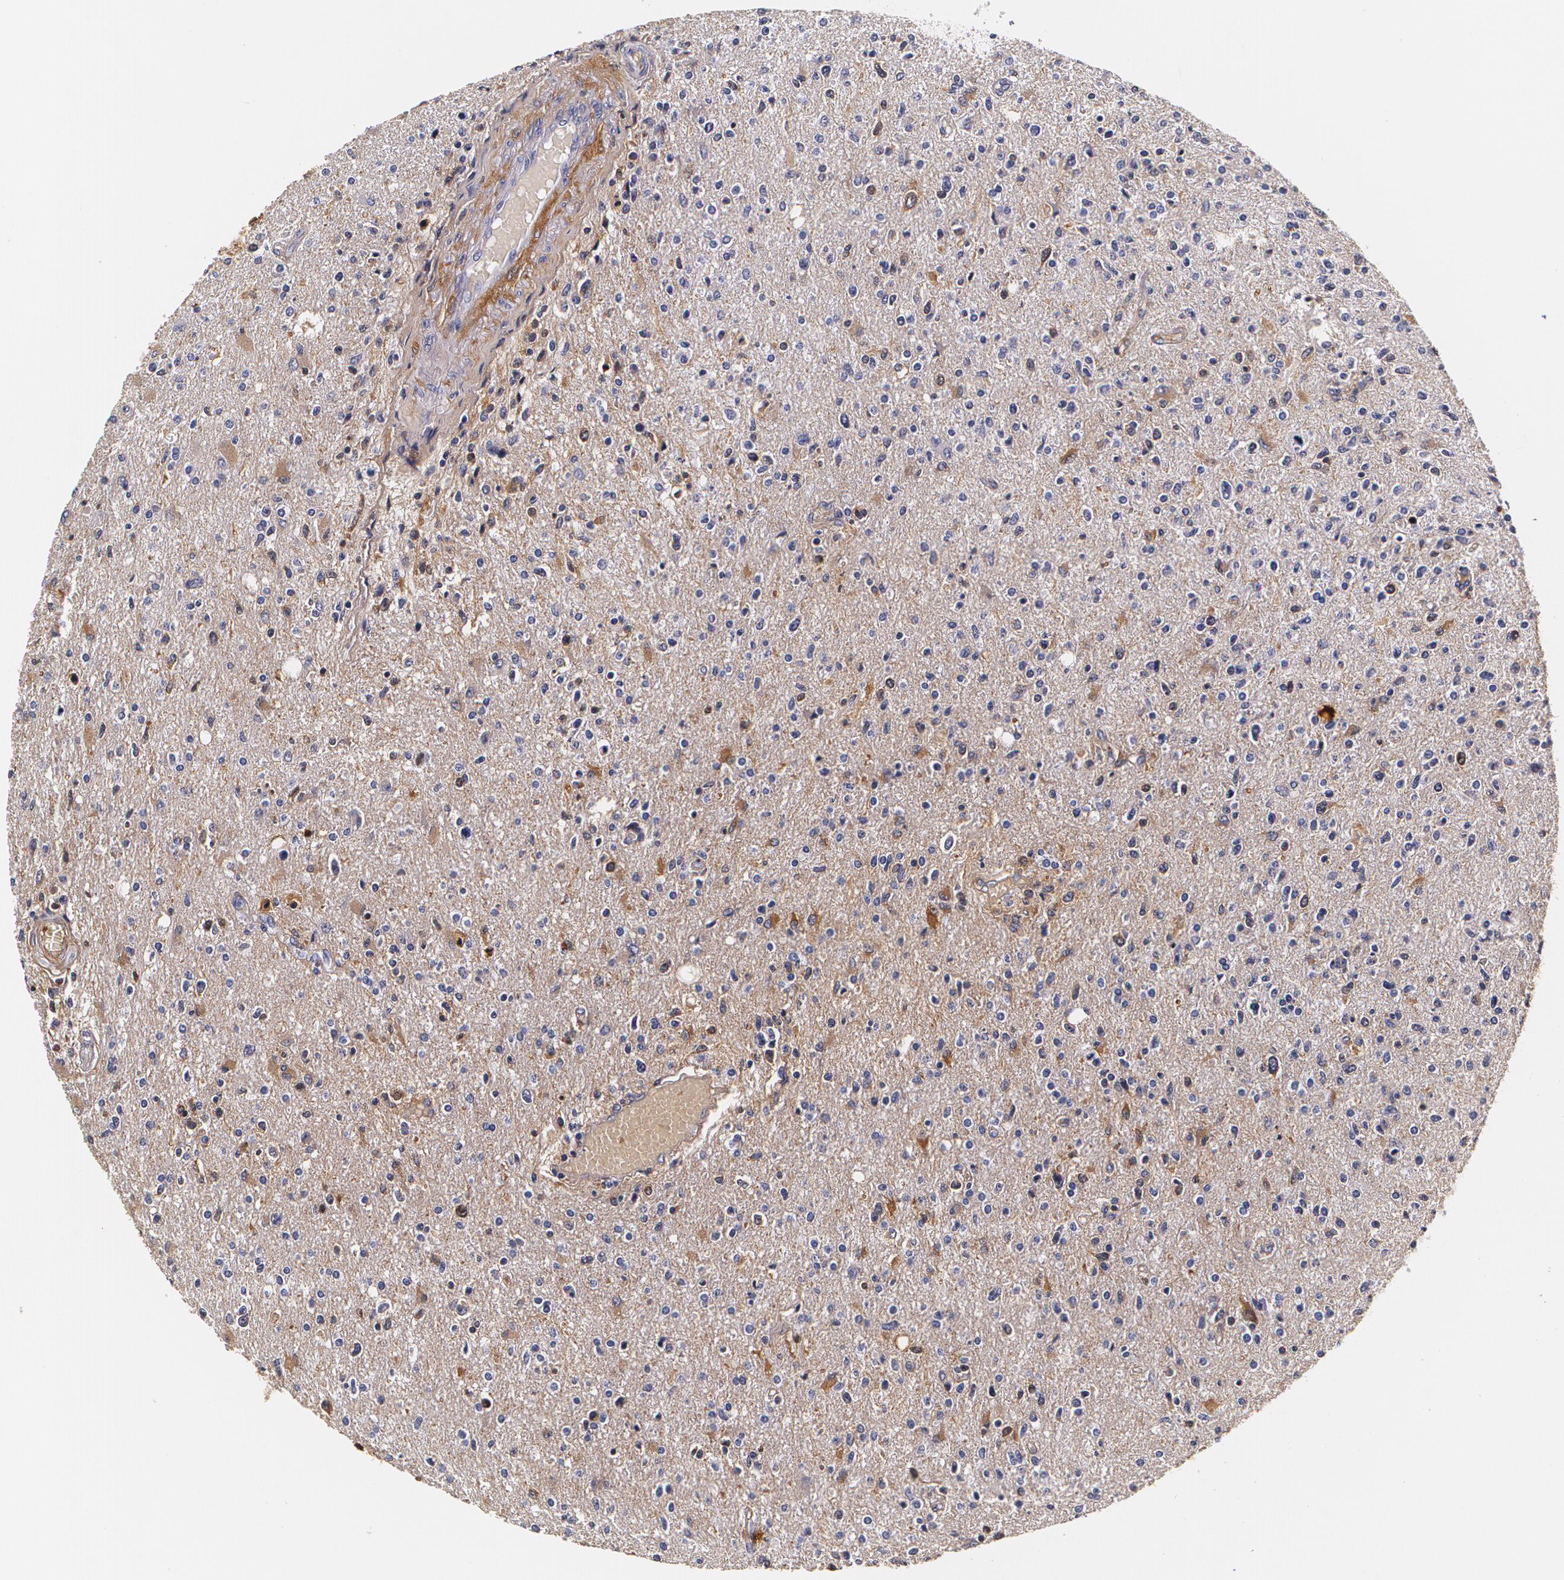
{"staining": {"intensity": "moderate", "quantity": "25%-75%", "location": "cytoplasmic/membranous"}, "tissue": "glioma", "cell_type": "Tumor cells", "image_type": "cancer", "snomed": [{"axis": "morphology", "description": "Glioma, malignant, High grade"}, {"axis": "topography", "description": "Cerebral cortex"}], "caption": "High-magnification brightfield microscopy of malignant glioma (high-grade) stained with DAB (brown) and counterstained with hematoxylin (blue). tumor cells exhibit moderate cytoplasmic/membranous positivity is seen in approximately25%-75% of cells. (Stains: DAB in brown, nuclei in blue, Microscopy: brightfield microscopy at high magnification).", "gene": "TTR", "patient": {"sex": "male", "age": 76}}